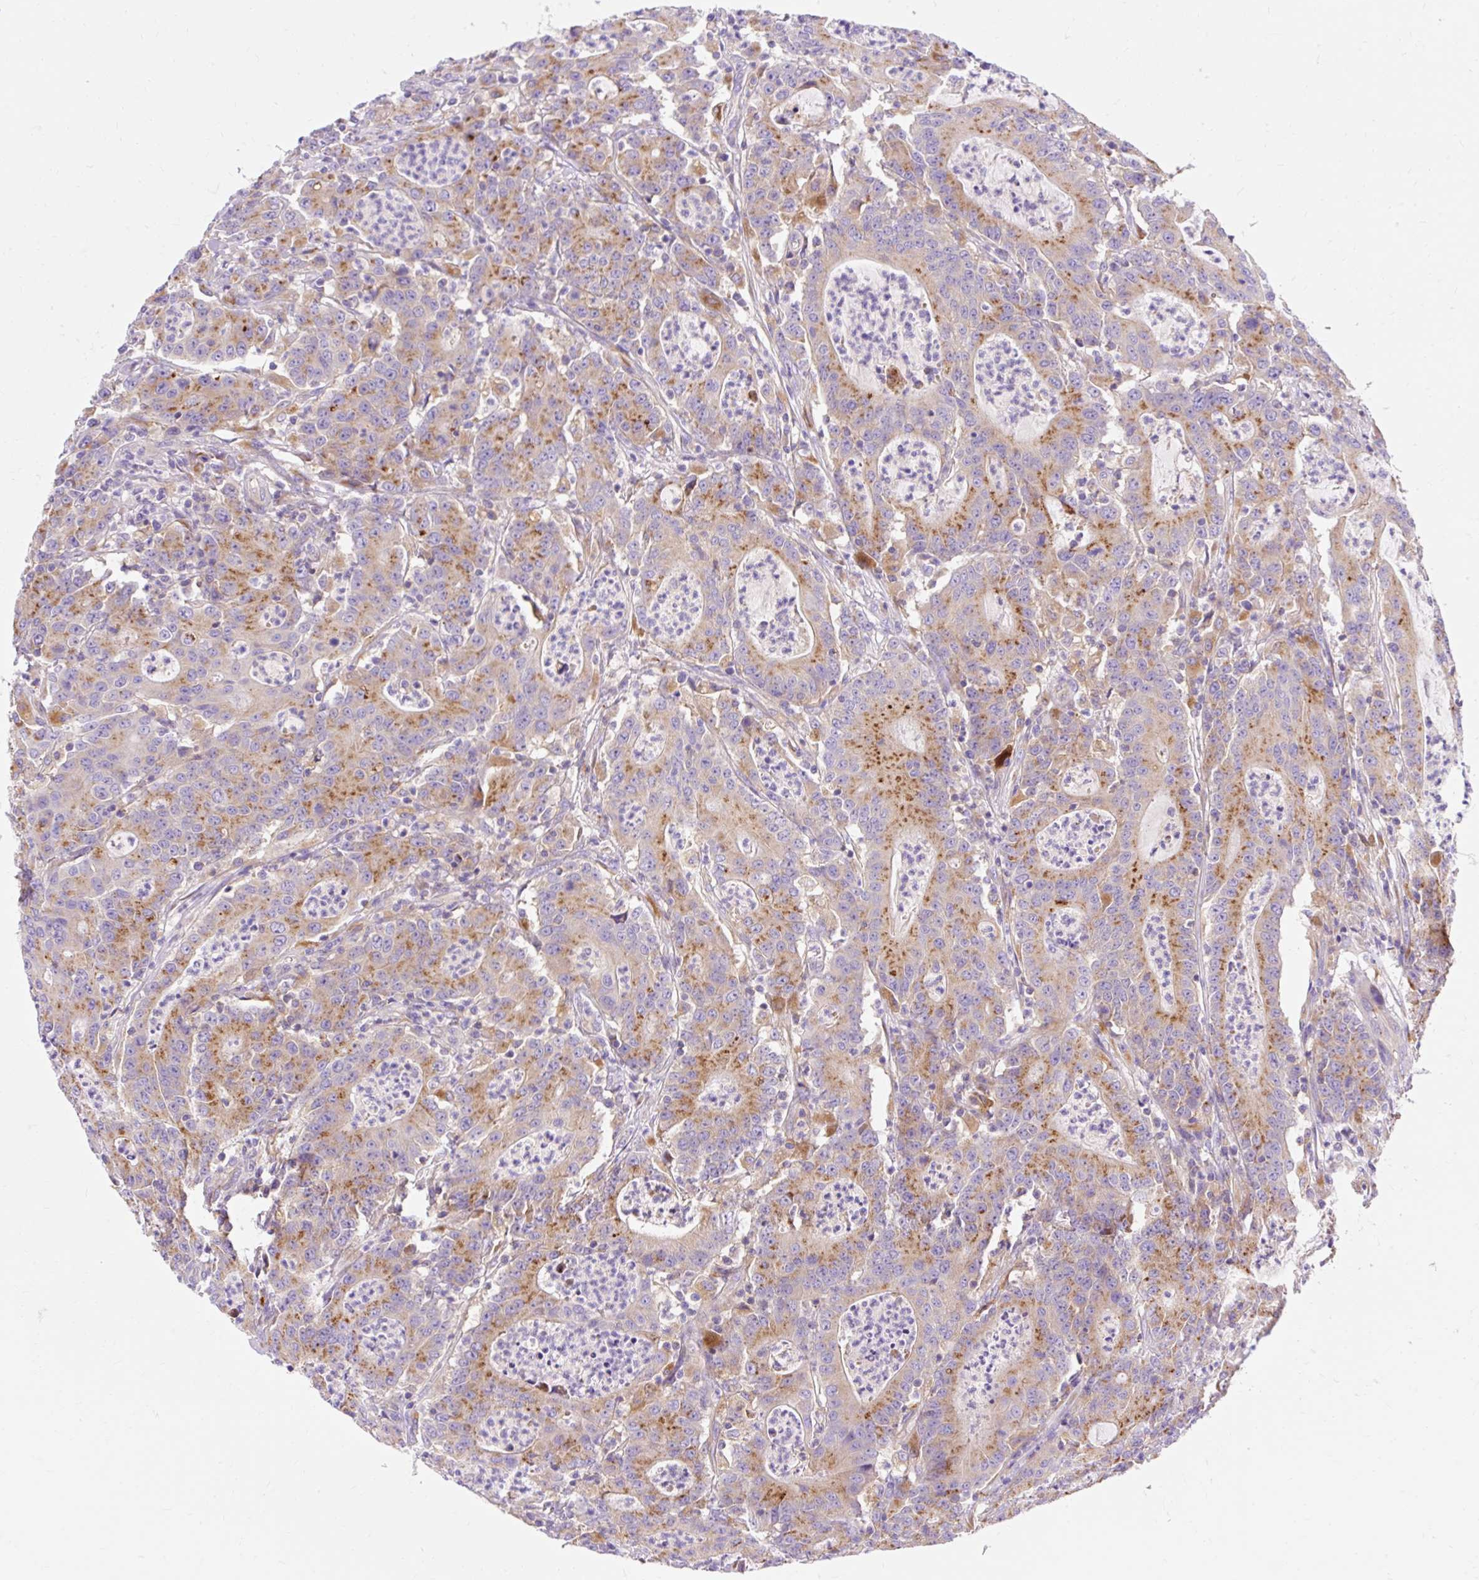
{"staining": {"intensity": "moderate", "quantity": ">75%", "location": "cytoplasmic/membranous"}, "tissue": "colorectal cancer", "cell_type": "Tumor cells", "image_type": "cancer", "snomed": [{"axis": "morphology", "description": "Adenocarcinoma, NOS"}, {"axis": "topography", "description": "Colon"}], "caption": "There is medium levels of moderate cytoplasmic/membranous staining in tumor cells of adenocarcinoma (colorectal), as demonstrated by immunohistochemical staining (brown color).", "gene": "OR4K15", "patient": {"sex": "male", "age": 83}}